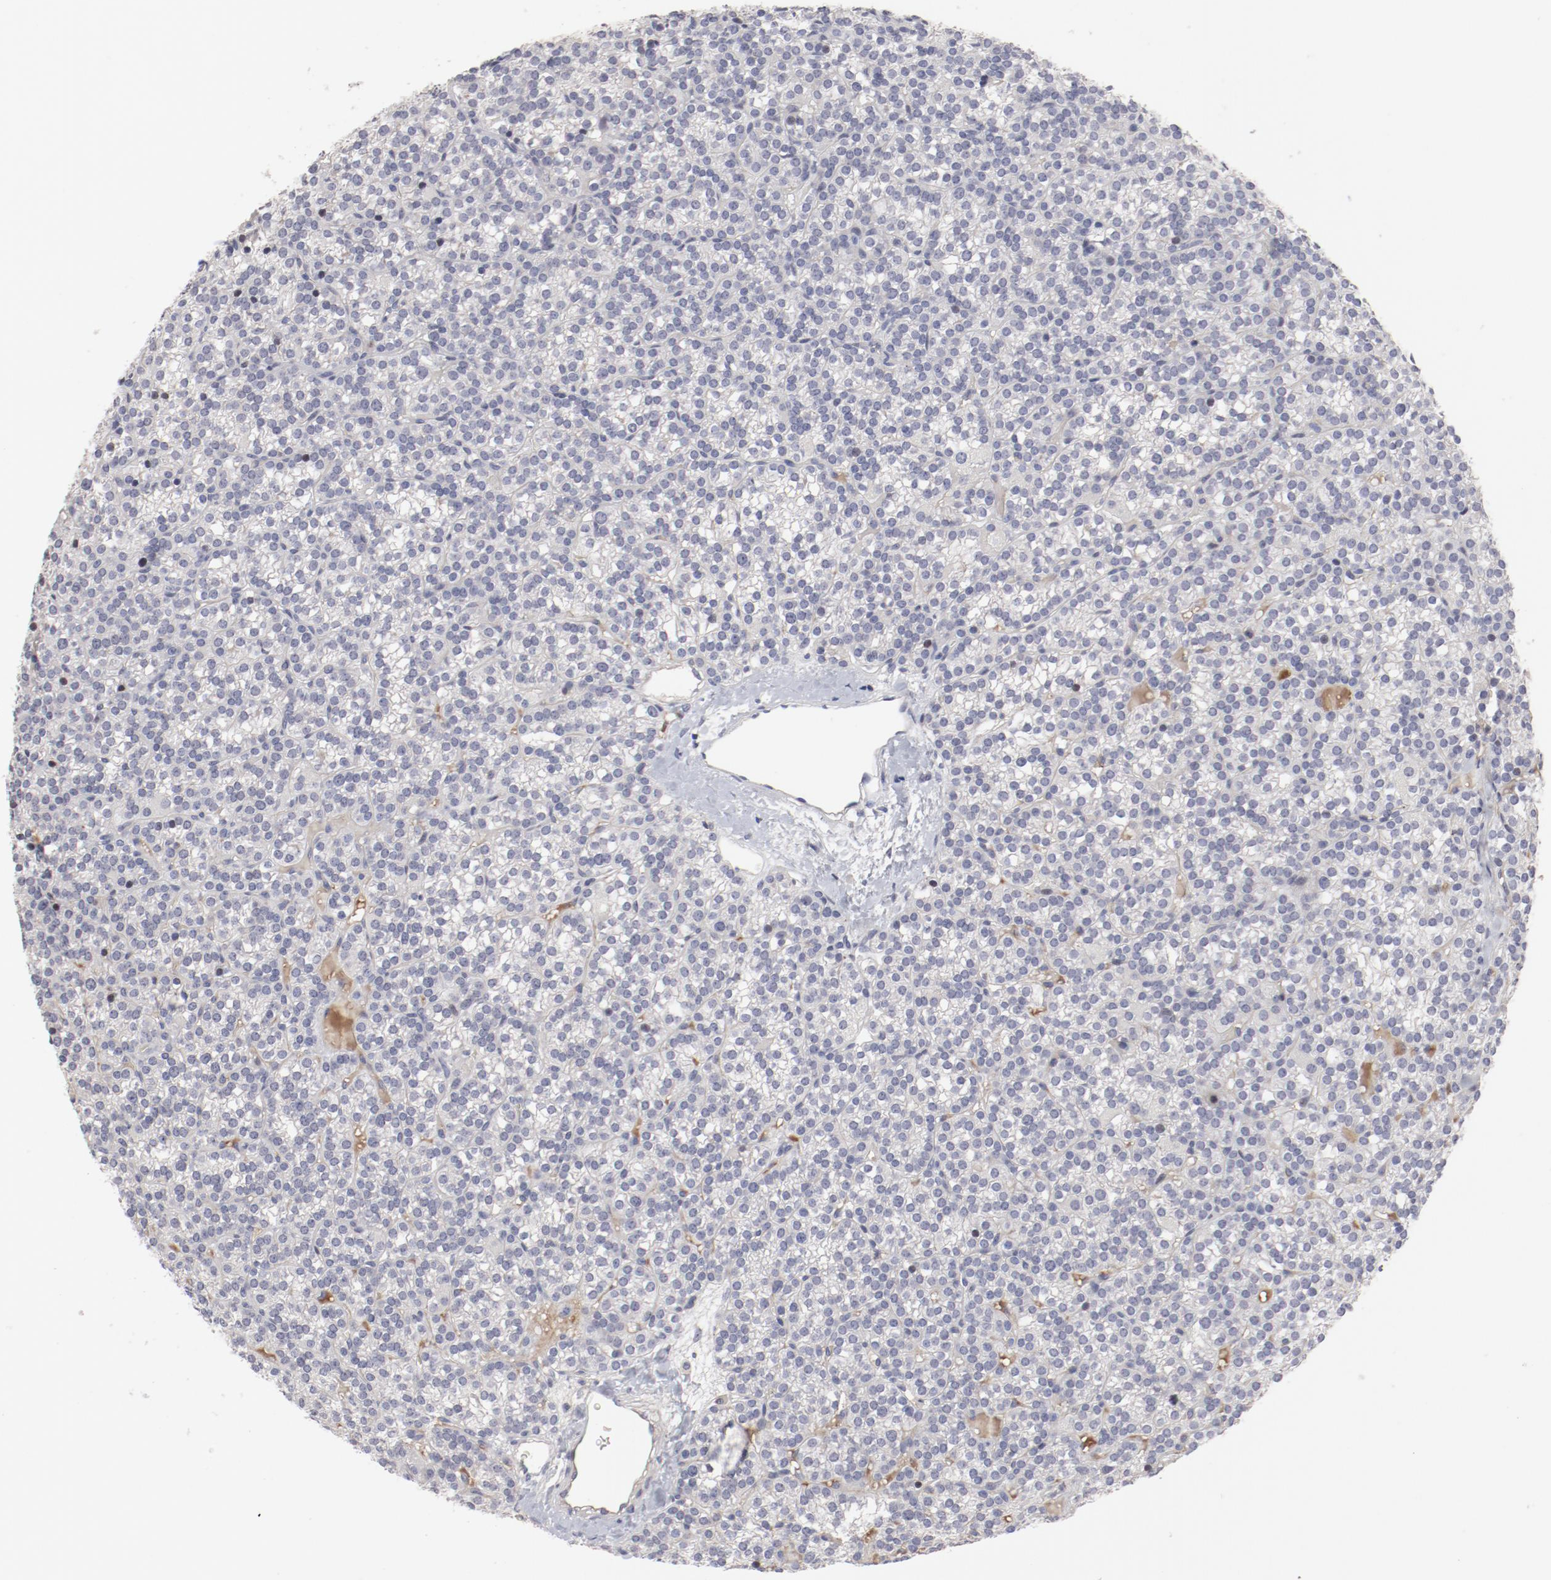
{"staining": {"intensity": "negative", "quantity": "none", "location": "none"}, "tissue": "parathyroid gland", "cell_type": "Glandular cells", "image_type": "normal", "snomed": [{"axis": "morphology", "description": "Normal tissue, NOS"}, {"axis": "topography", "description": "Parathyroid gland"}], "caption": "IHC micrograph of unremarkable parathyroid gland stained for a protein (brown), which exhibits no positivity in glandular cells.", "gene": "FSCB", "patient": {"sex": "female", "age": 50}}